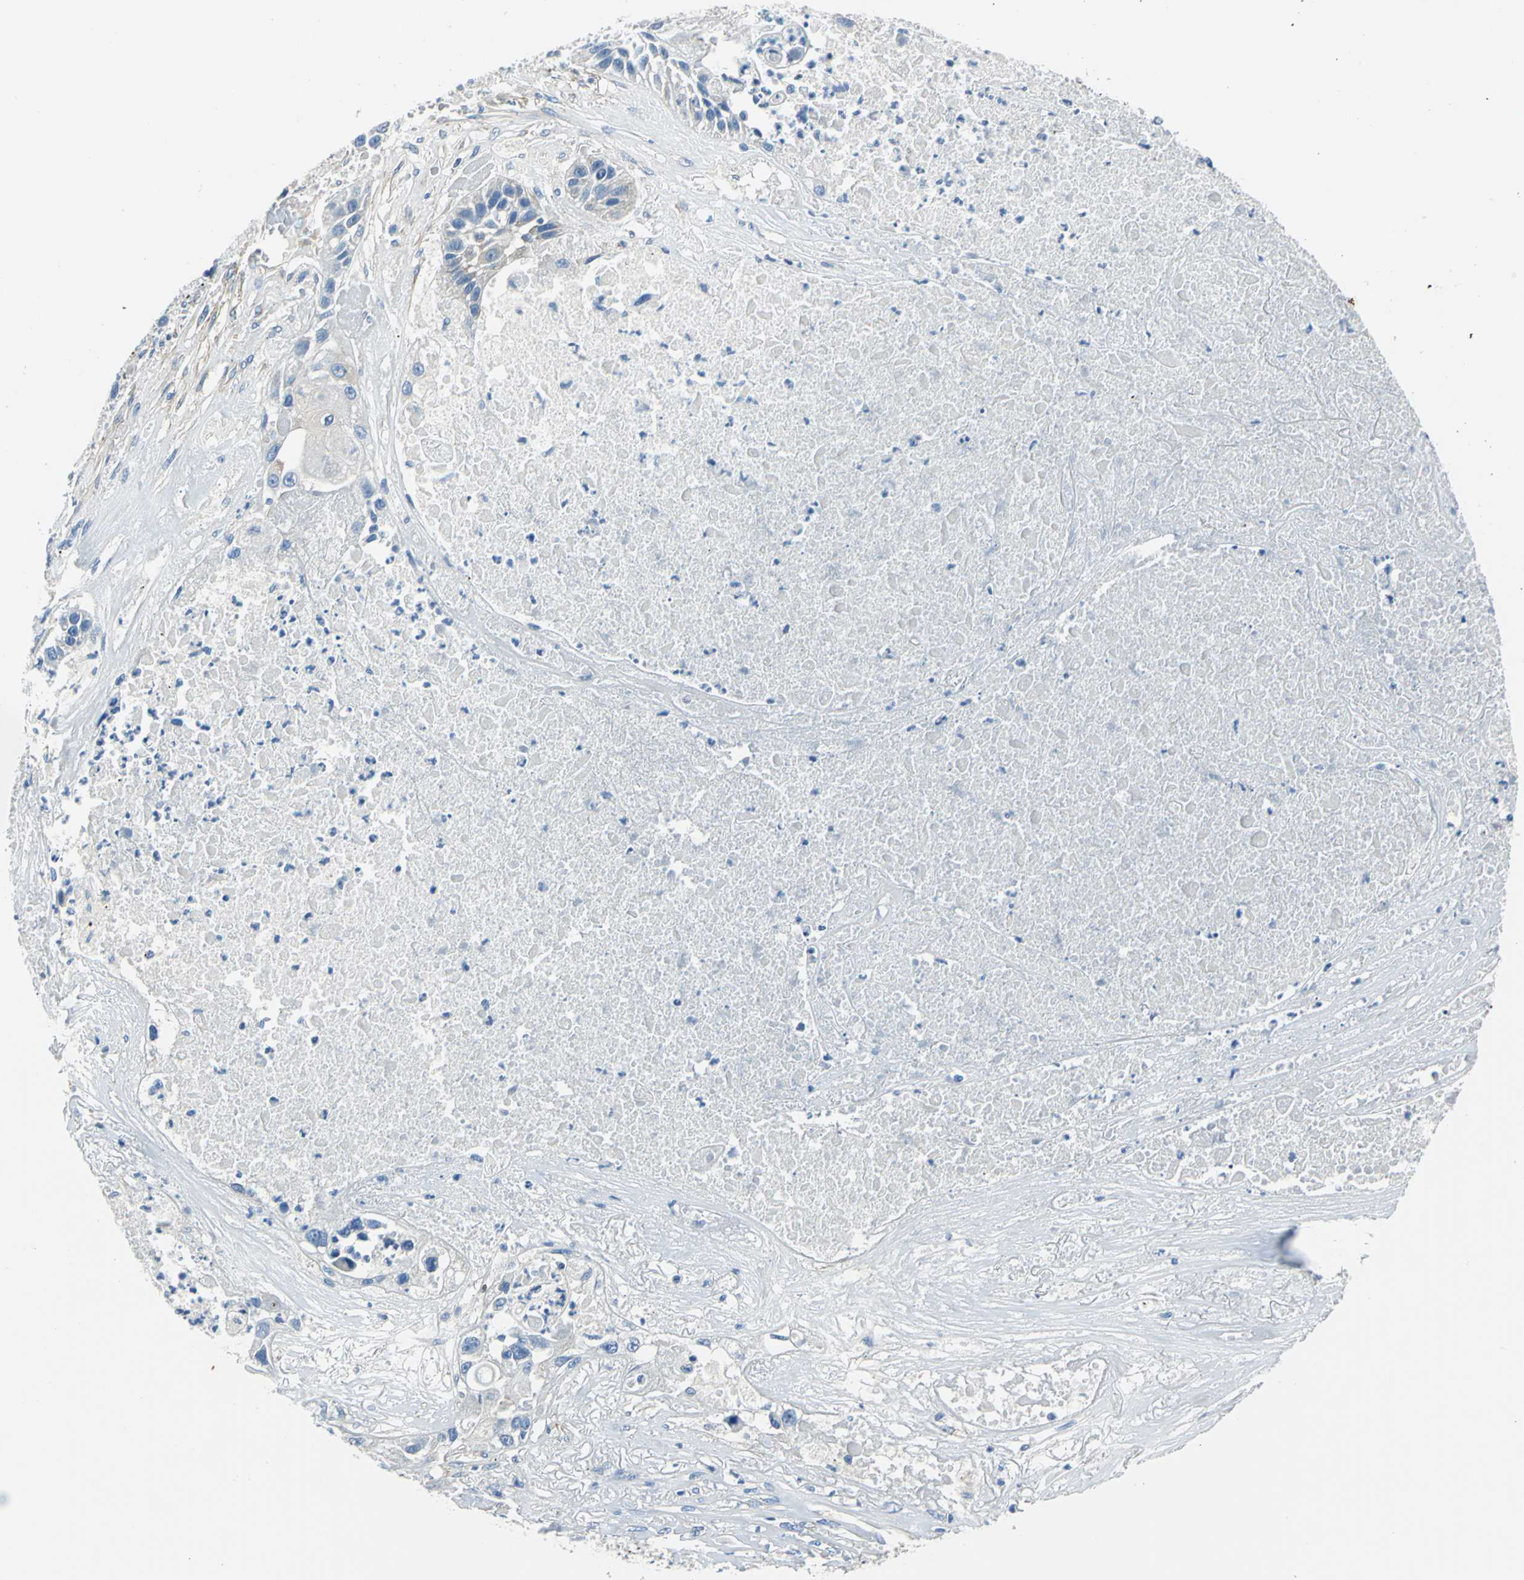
{"staining": {"intensity": "negative", "quantity": "none", "location": "none"}, "tissue": "lung cancer", "cell_type": "Tumor cells", "image_type": "cancer", "snomed": [{"axis": "morphology", "description": "Squamous cell carcinoma, NOS"}, {"axis": "topography", "description": "Lung"}], "caption": "This photomicrograph is of lung cancer (squamous cell carcinoma) stained with immunohistochemistry (IHC) to label a protein in brown with the nuclei are counter-stained blue. There is no positivity in tumor cells.", "gene": "AKAP12", "patient": {"sex": "male", "age": 71}}